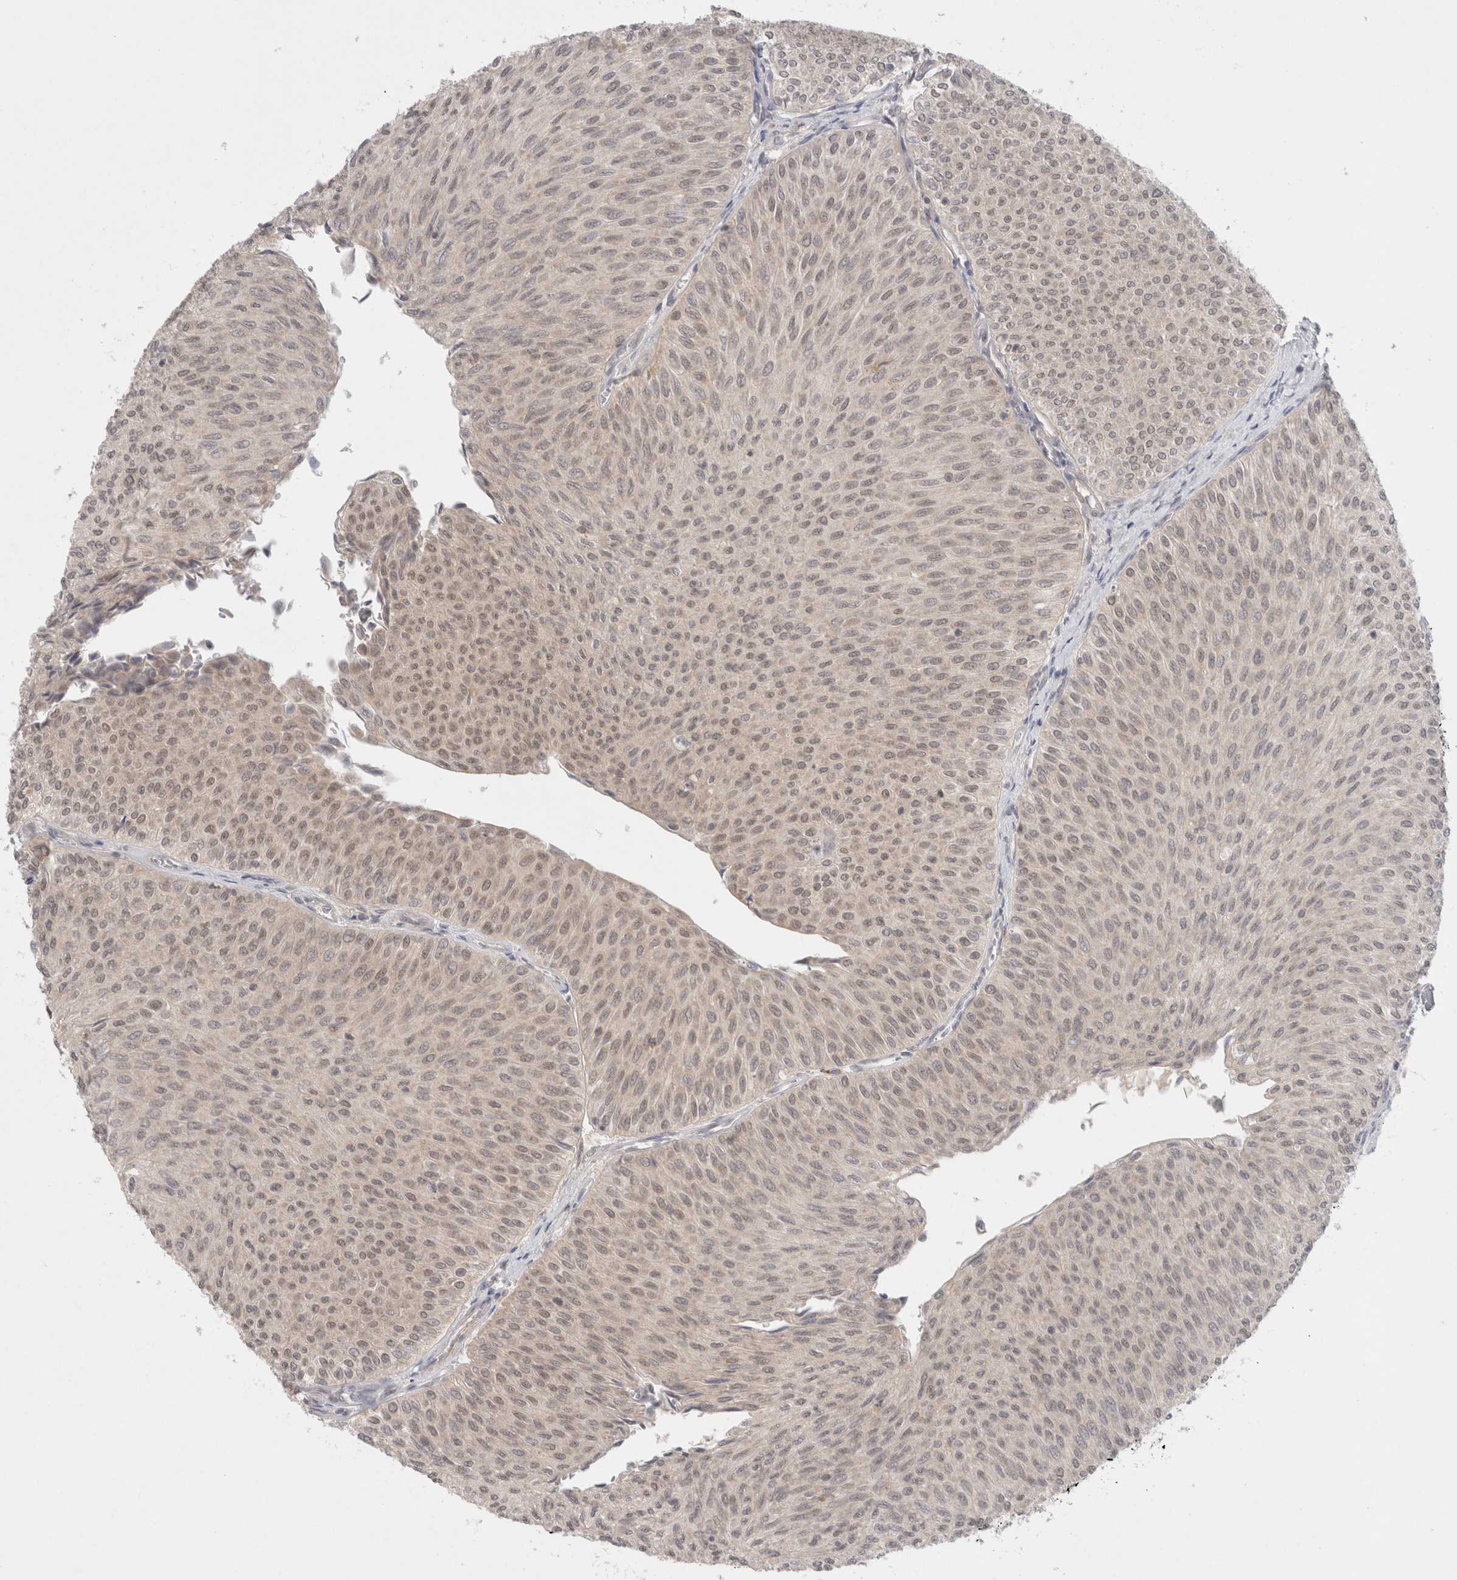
{"staining": {"intensity": "weak", "quantity": "25%-75%", "location": "nuclear"}, "tissue": "urothelial cancer", "cell_type": "Tumor cells", "image_type": "cancer", "snomed": [{"axis": "morphology", "description": "Urothelial carcinoma, Low grade"}, {"axis": "topography", "description": "Urinary bladder"}], "caption": "A brown stain labels weak nuclear expression of a protein in human low-grade urothelial carcinoma tumor cells.", "gene": "FBXO42", "patient": {"sex": "male", "age": 78}}